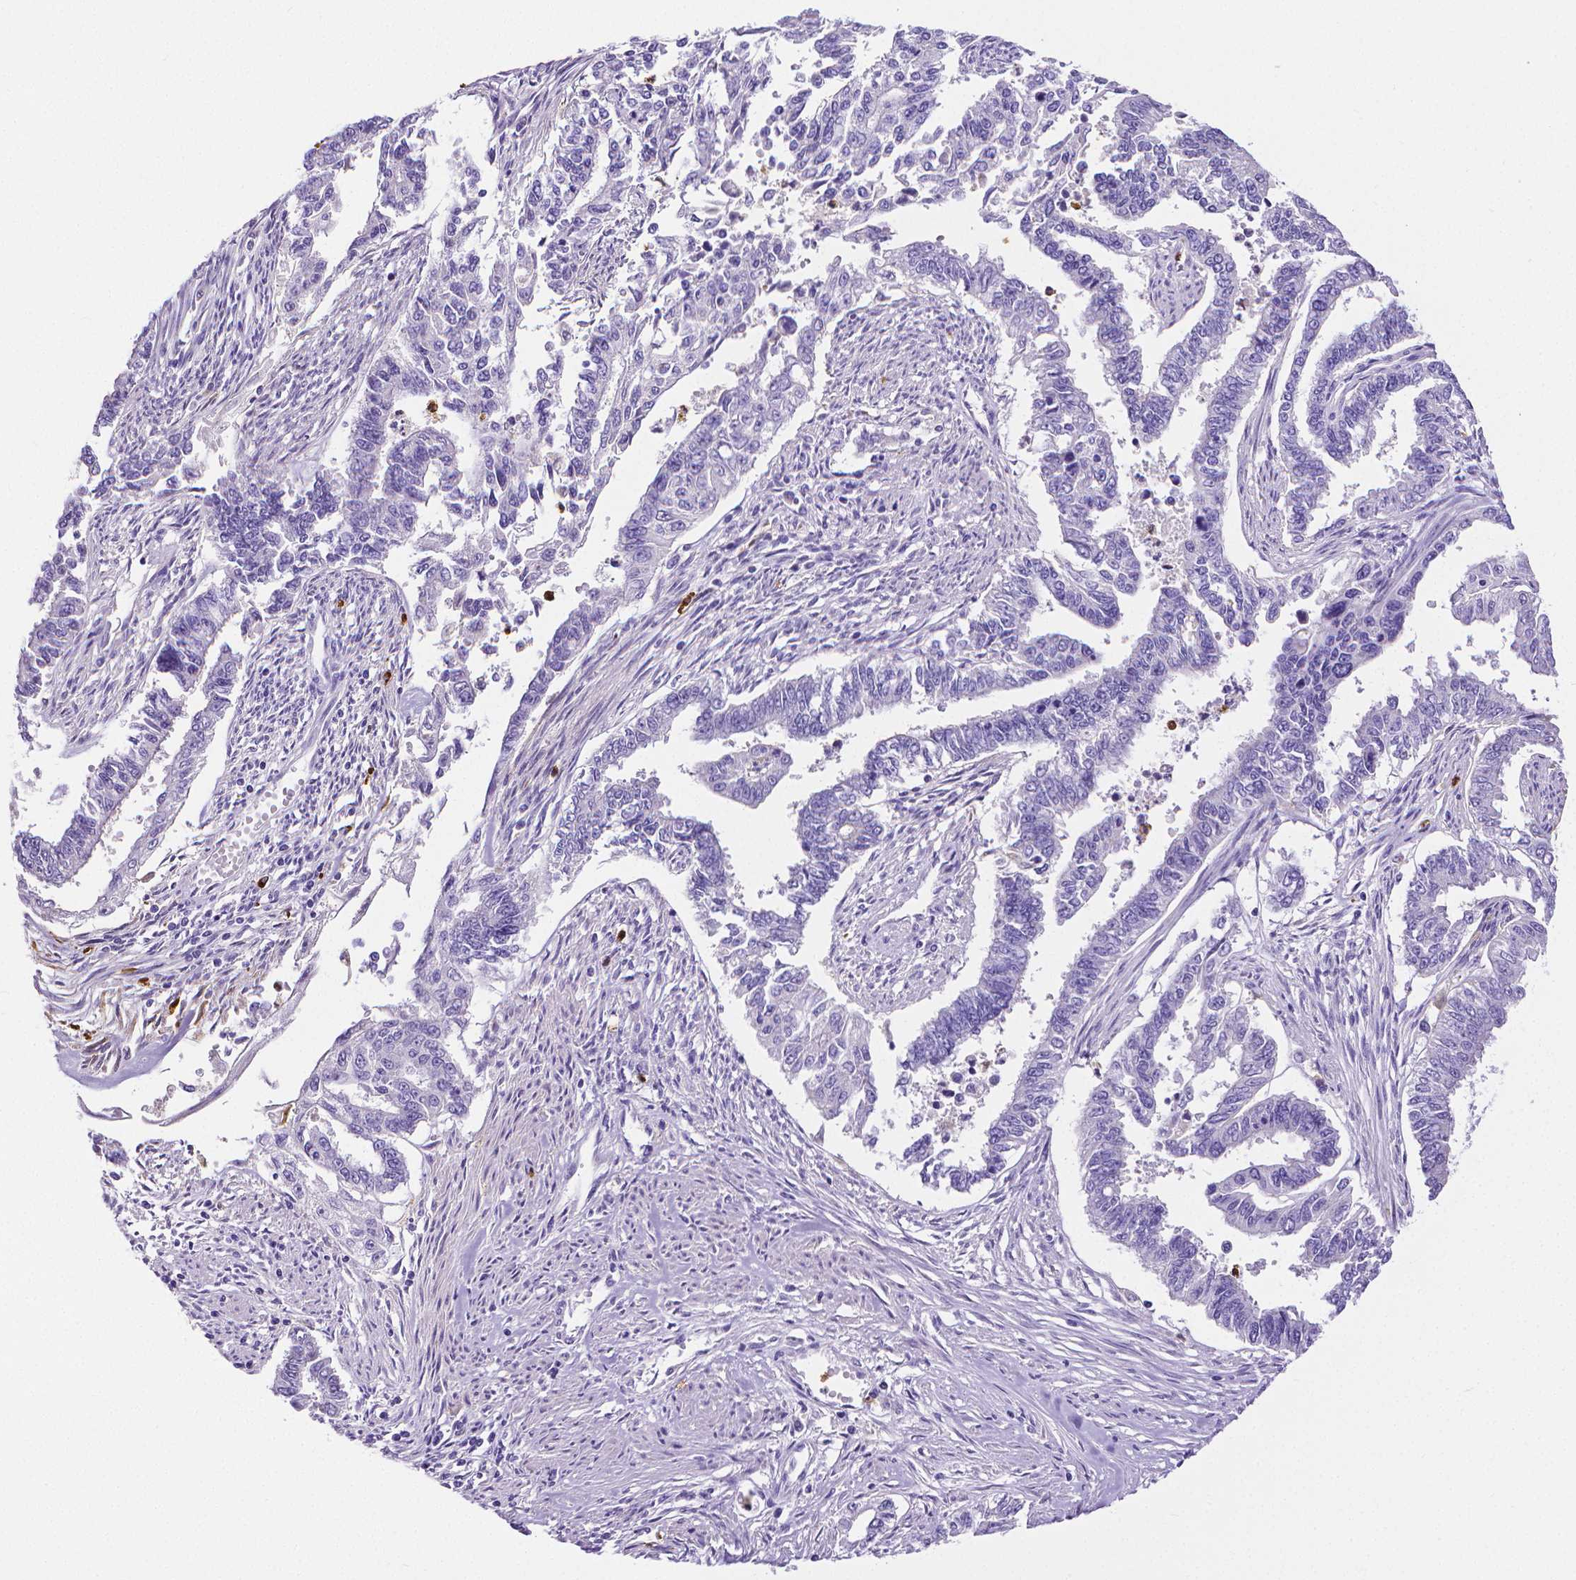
{"staining": {"intensity": "negative", "quantity": "none", "location": "none"}, "tissue": "endometrial cancer", "cell_type": "Tumor cells", "image_type": "cancer", "snomed": [{"axis": "morphology", "description": "Adenocarcinoma, NOS"}, {"axis": "topography", "description": "Uterus"}], "caption": "A photomicrograph of endometrial cancer stained for a protein displays no brown staining in tumor cells.", "gene": "MMP9", "patient": {"sex": "female", "age": 59}}